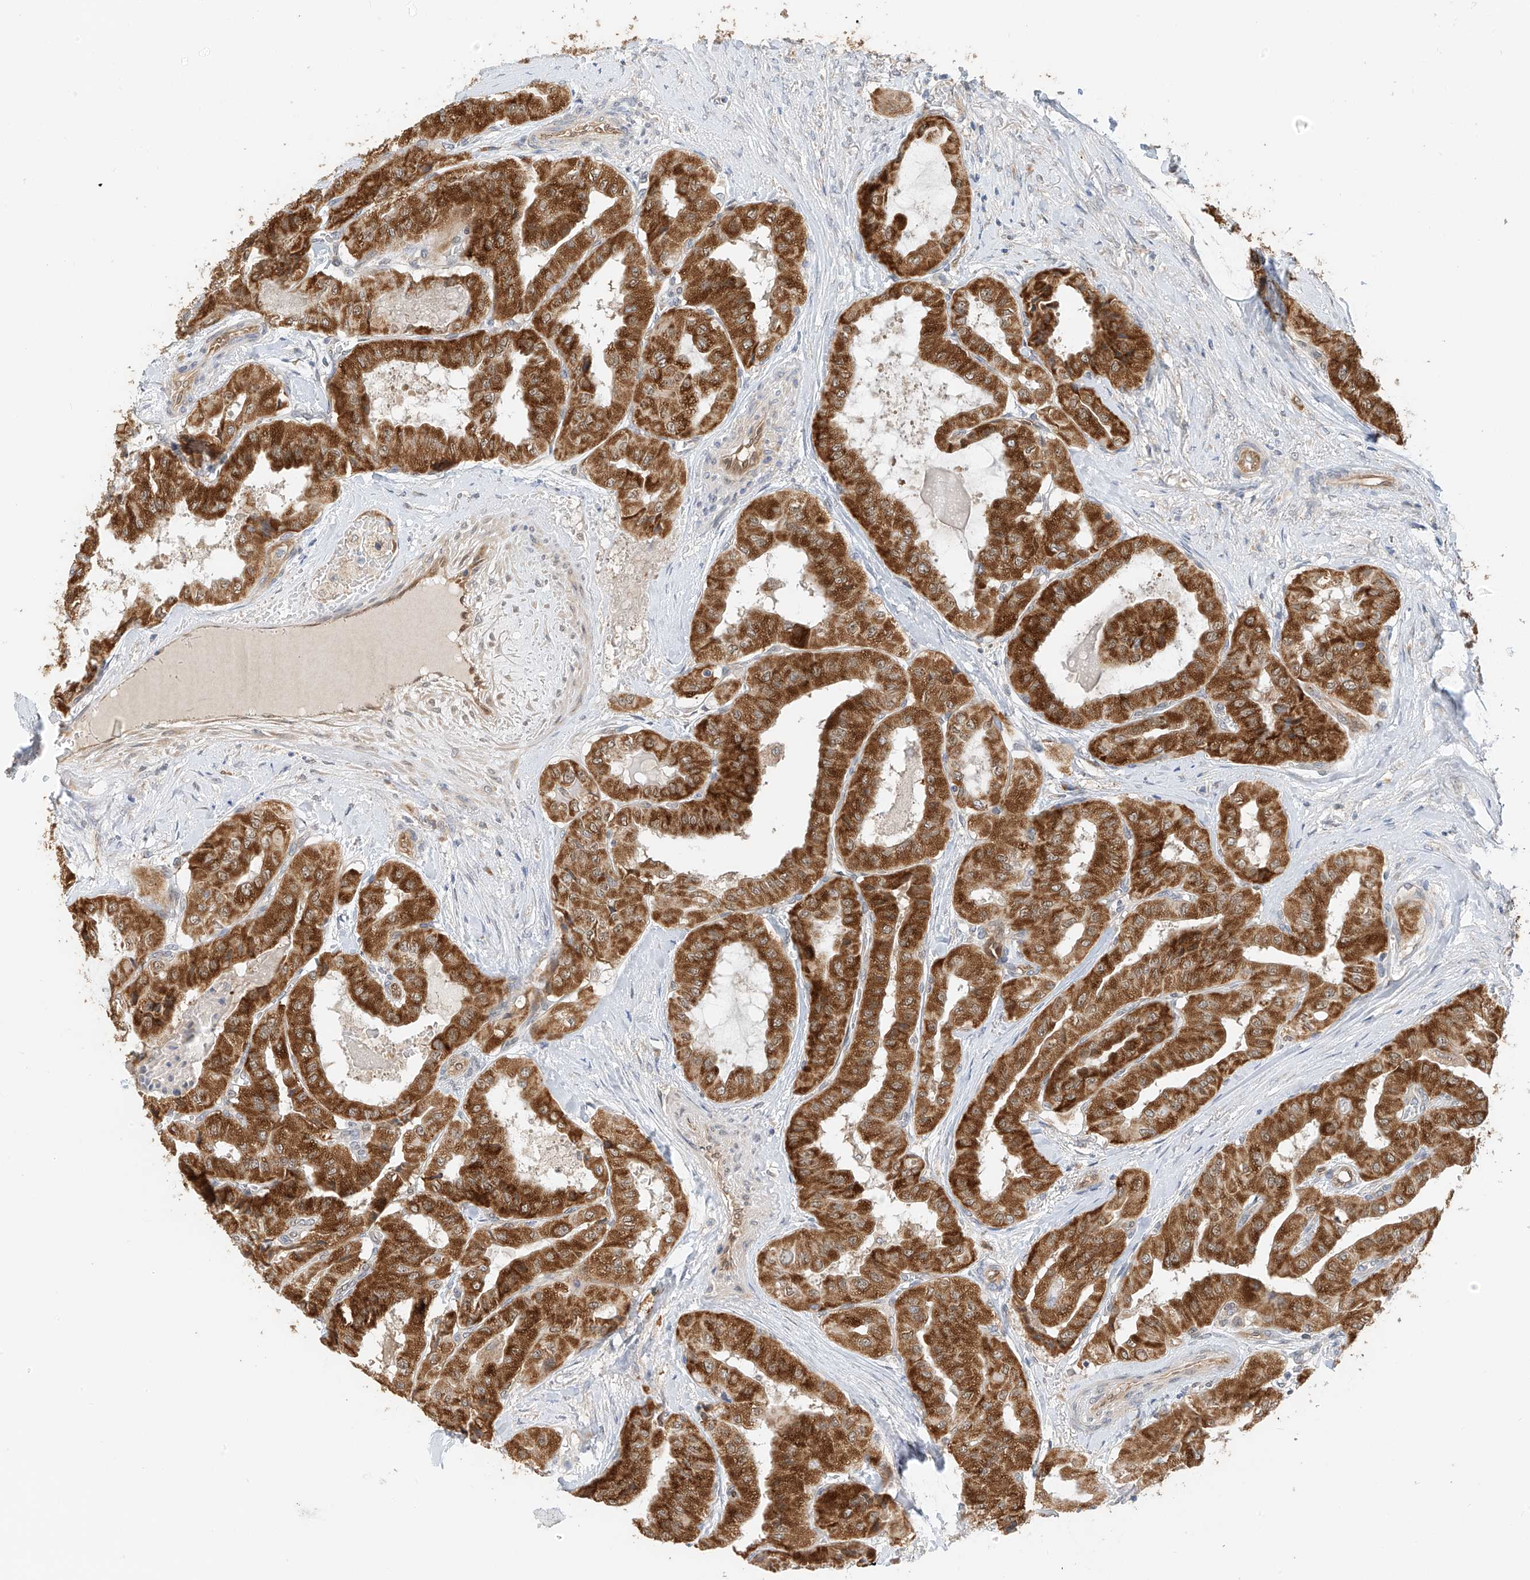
{"staining": {"intensity": "strong", "quantity": ">75%", "location": "cytoplasmic/membranous"}, "tissue": "thyroid cancer", "cell_type": "Tumor cells", "image_type": "cancer", "snomed": [{"axis": "morphology", "description": "Papillary adenocarcinoma, NOS"}, {"axis": "topography", "description": "Thyroid gland"}], "caption": "A high amount of strong cytoplasmic/membranous expression is appreciated in approximately >75% of tumor cells in thyroid papillary adenocarcinoma tissue. The staining is performed using DAB brown chromogen to label protein expression. The nuclei are counter-stained blue using hematoxylin.", "gene": "PPA2", "patient": {"sex": "female", "age": 59}}